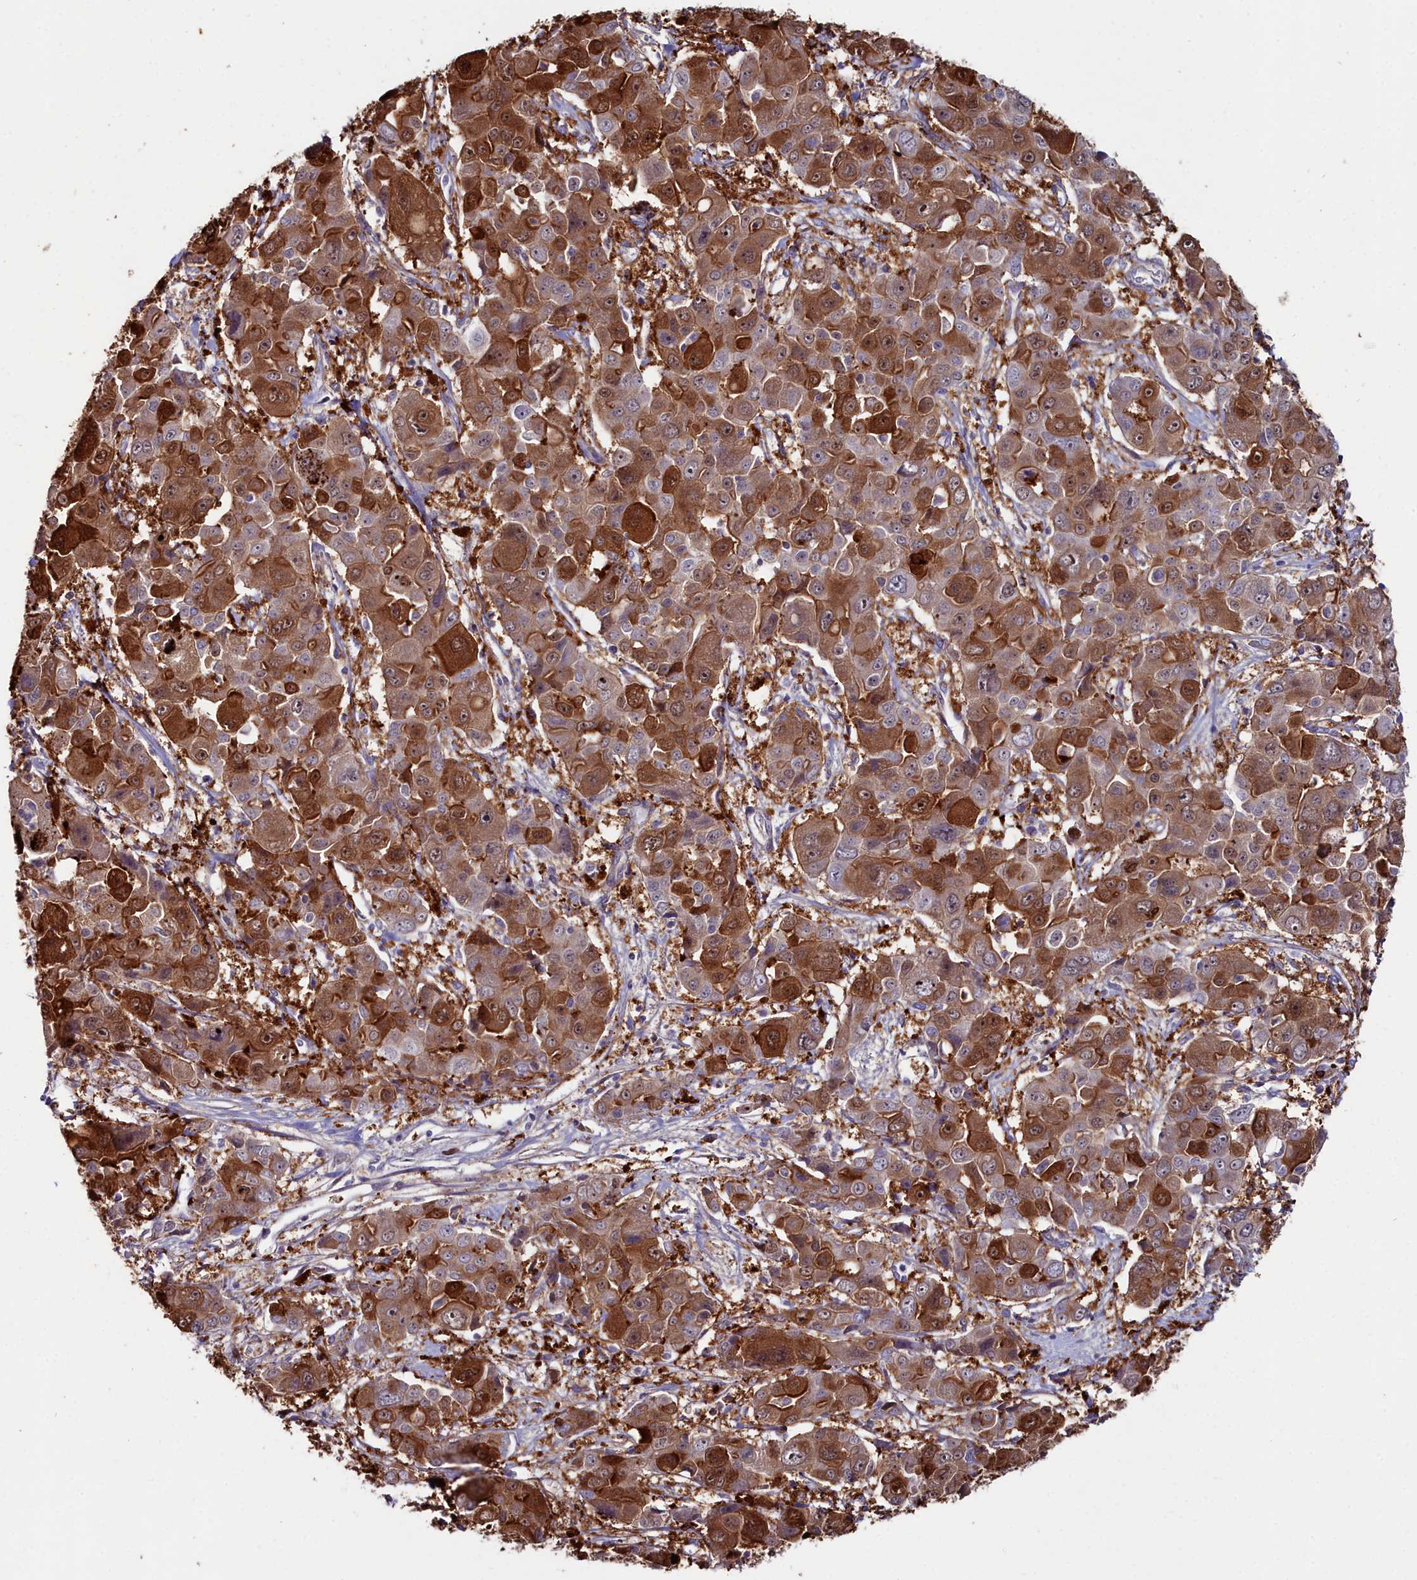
{"staining": {"intensity": "strong", "quantity": ">75%", "location": "cytoplasmic/membranous,nuclear"}, "tissue": "liver cancer", "cell_type": "Tumor cells", "image_type": "cancer", "snomed": [{"axis": "morphology", "description": "Cholangiocarcinoma"}, {"axis": "topography", "description": "Liver"}], "caption": "Immunohistochemistry histopathology image of neoplastic tissue: human liver cancer (cholangiocarcinoma) stained using IHC demonstrates high levels of strong protein expression localized specifically in the cytoplasmic/membranous and nuclear of tumor cells, appearing as a cytoplasmic/membranous and nuclear brown color.", "gene": "KCTD18", "patient": {"sex": "male", "age": 67}}